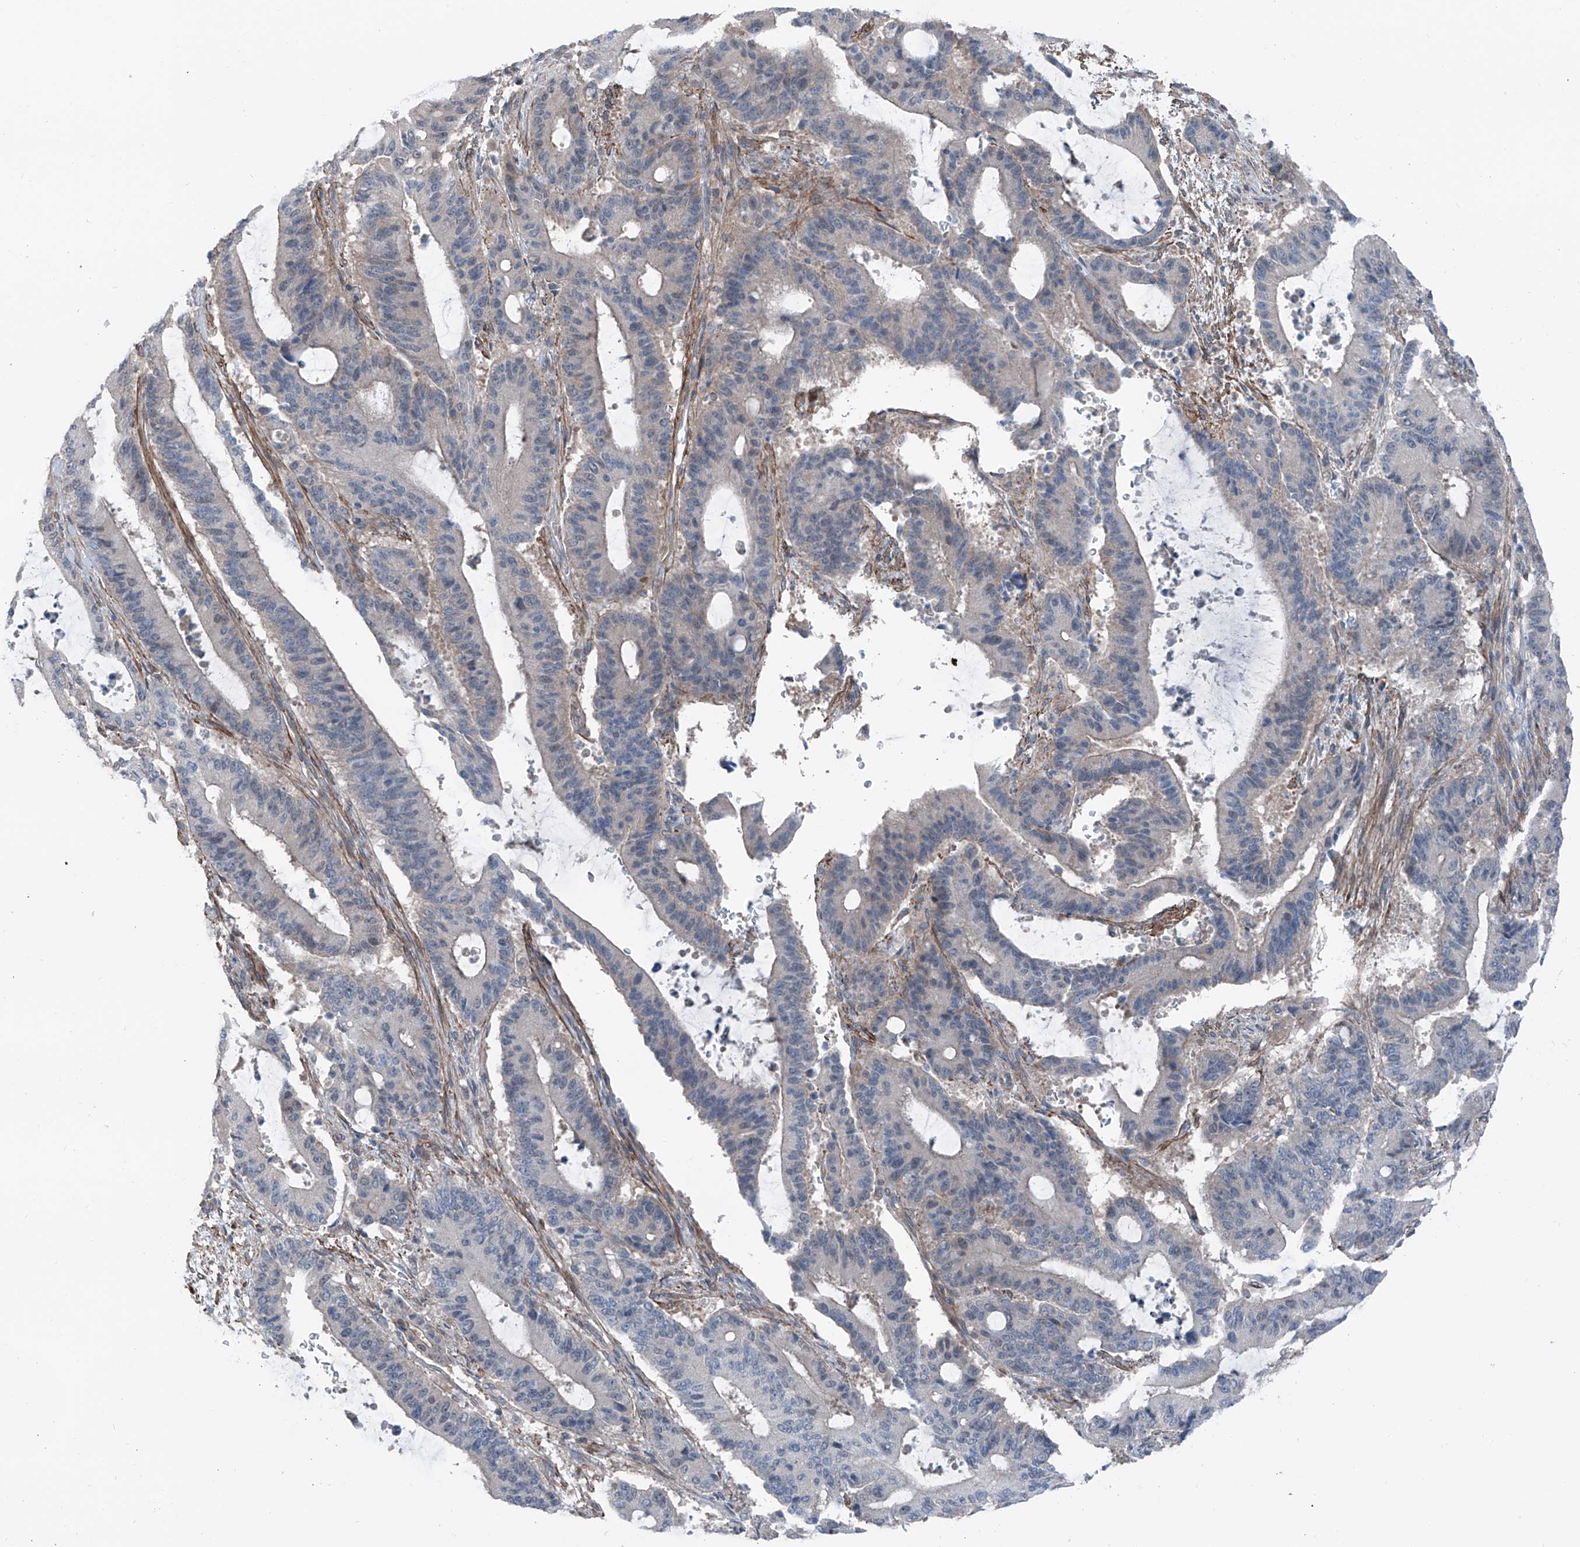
{"staining": {"intensity": "negative", "quantity": "none", "location": "none"}, "tissue": "liver cancer", "cell_type": "Tumor cells", "image_type": "cancer", "snomed": [{"axis": "morphology", "description": "Cholangiocarcinoma"}, {"axis": "topography", "description": "Liver"}], "caption": "Image shows no significant protein staining in tumor cells of liver cancer.", "gene": "HSPB11", "patient": {"sex": "female", "age": 73}}